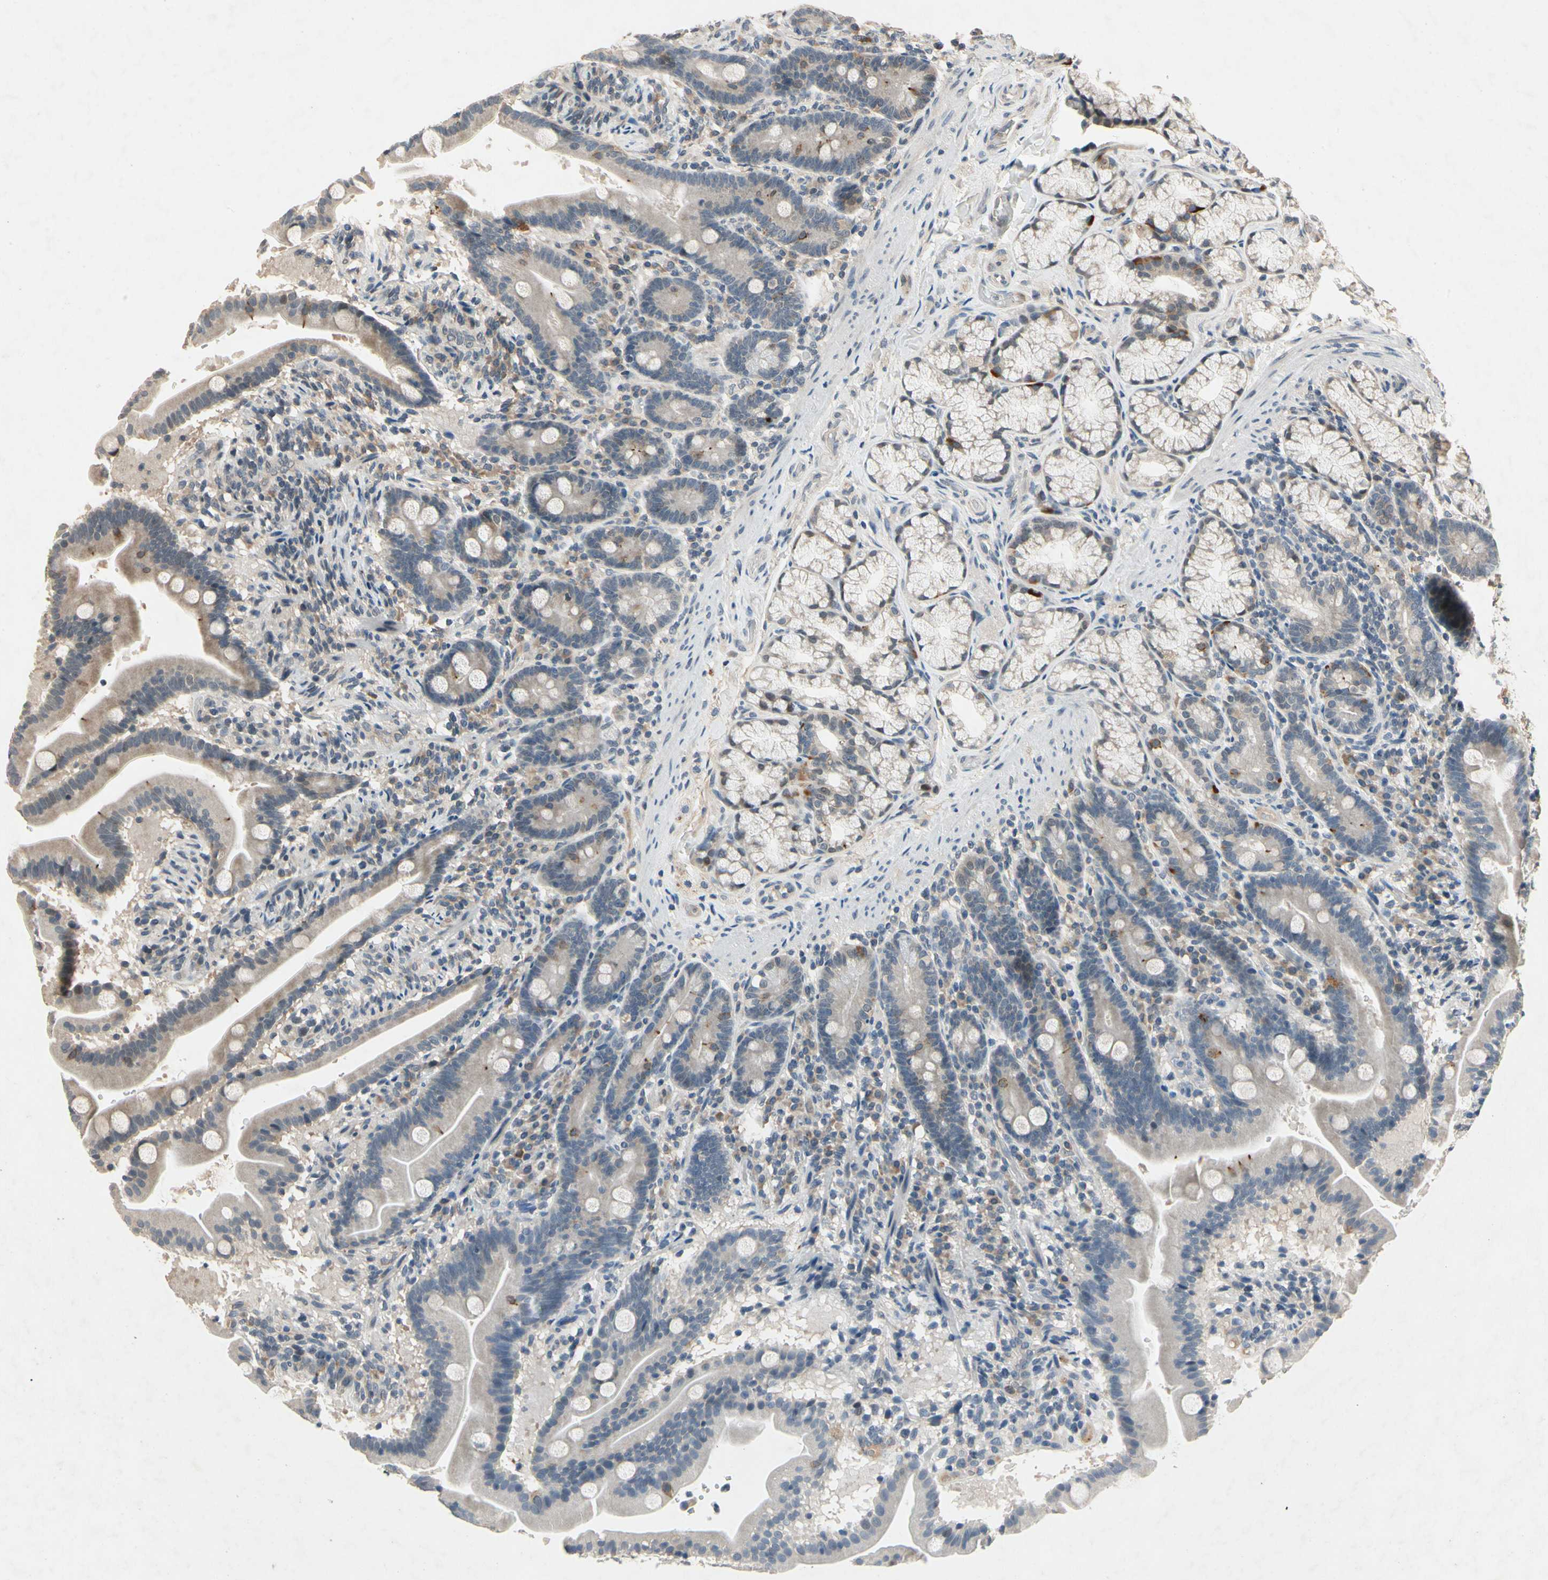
{"staining": {"intensity": "weak", "quantity": "25%-75%", "location": "cytoplasmic/membranous"}, "tissue": "duodenum", "cell_type": "Glandular cells", "image_type": "normal", "snomed": [{"axis": "morphology", "description": "Normal tissue, NOS"}, {"axis": "topography", "description": "Duodenum"}], "caption": "Immunohistochemical staining of benign human duodenum demonstrates low levels of weak cytoplasmic/membranous positivity in approximately 25%-75% of glandular cells.", "gene": "DPY19L3", "patient": {"sex": "male", "age": 54}}